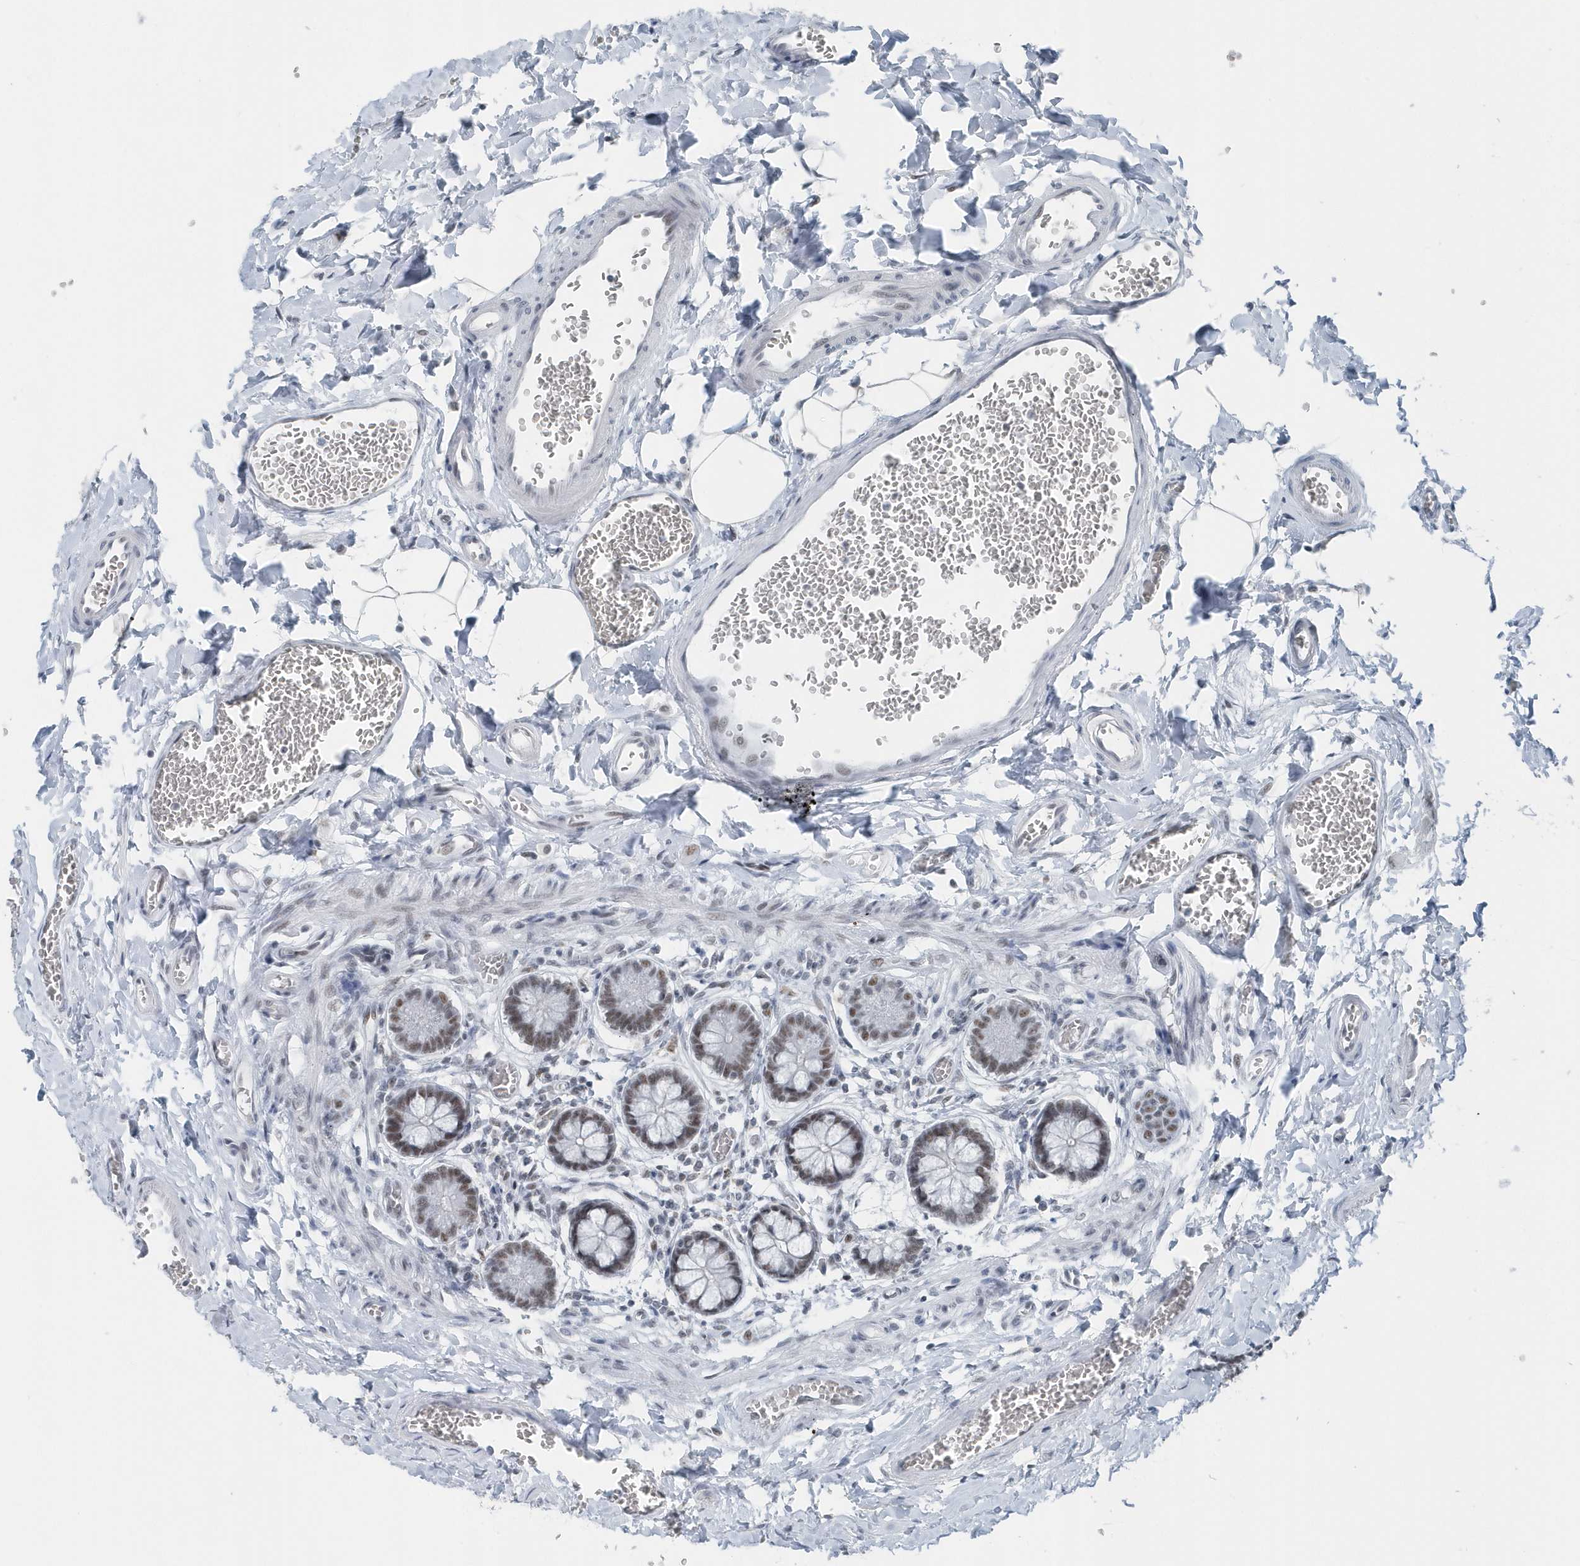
{"staining": {"intensity": "moderate", "quantity": ">75%", "location": "nuclear"}, "tissue": "small intestine", "cell_type": "Glandular cells", "image_type": "normal", "snomed": [{"axis": "morphology", "description": "Normal tissue, NOS"}, {"axis": "topography", "description": "Small intestine"}], "caption": "Immunohistochemistry (DAB (3,3'-diaminobenzidine)) staining of benign small intestine shows moderate nuclear protein expression in approximately >75% of glandular cells.", "gene": "FIP1L1", "patient": {"sex": "male", "age": 52}}